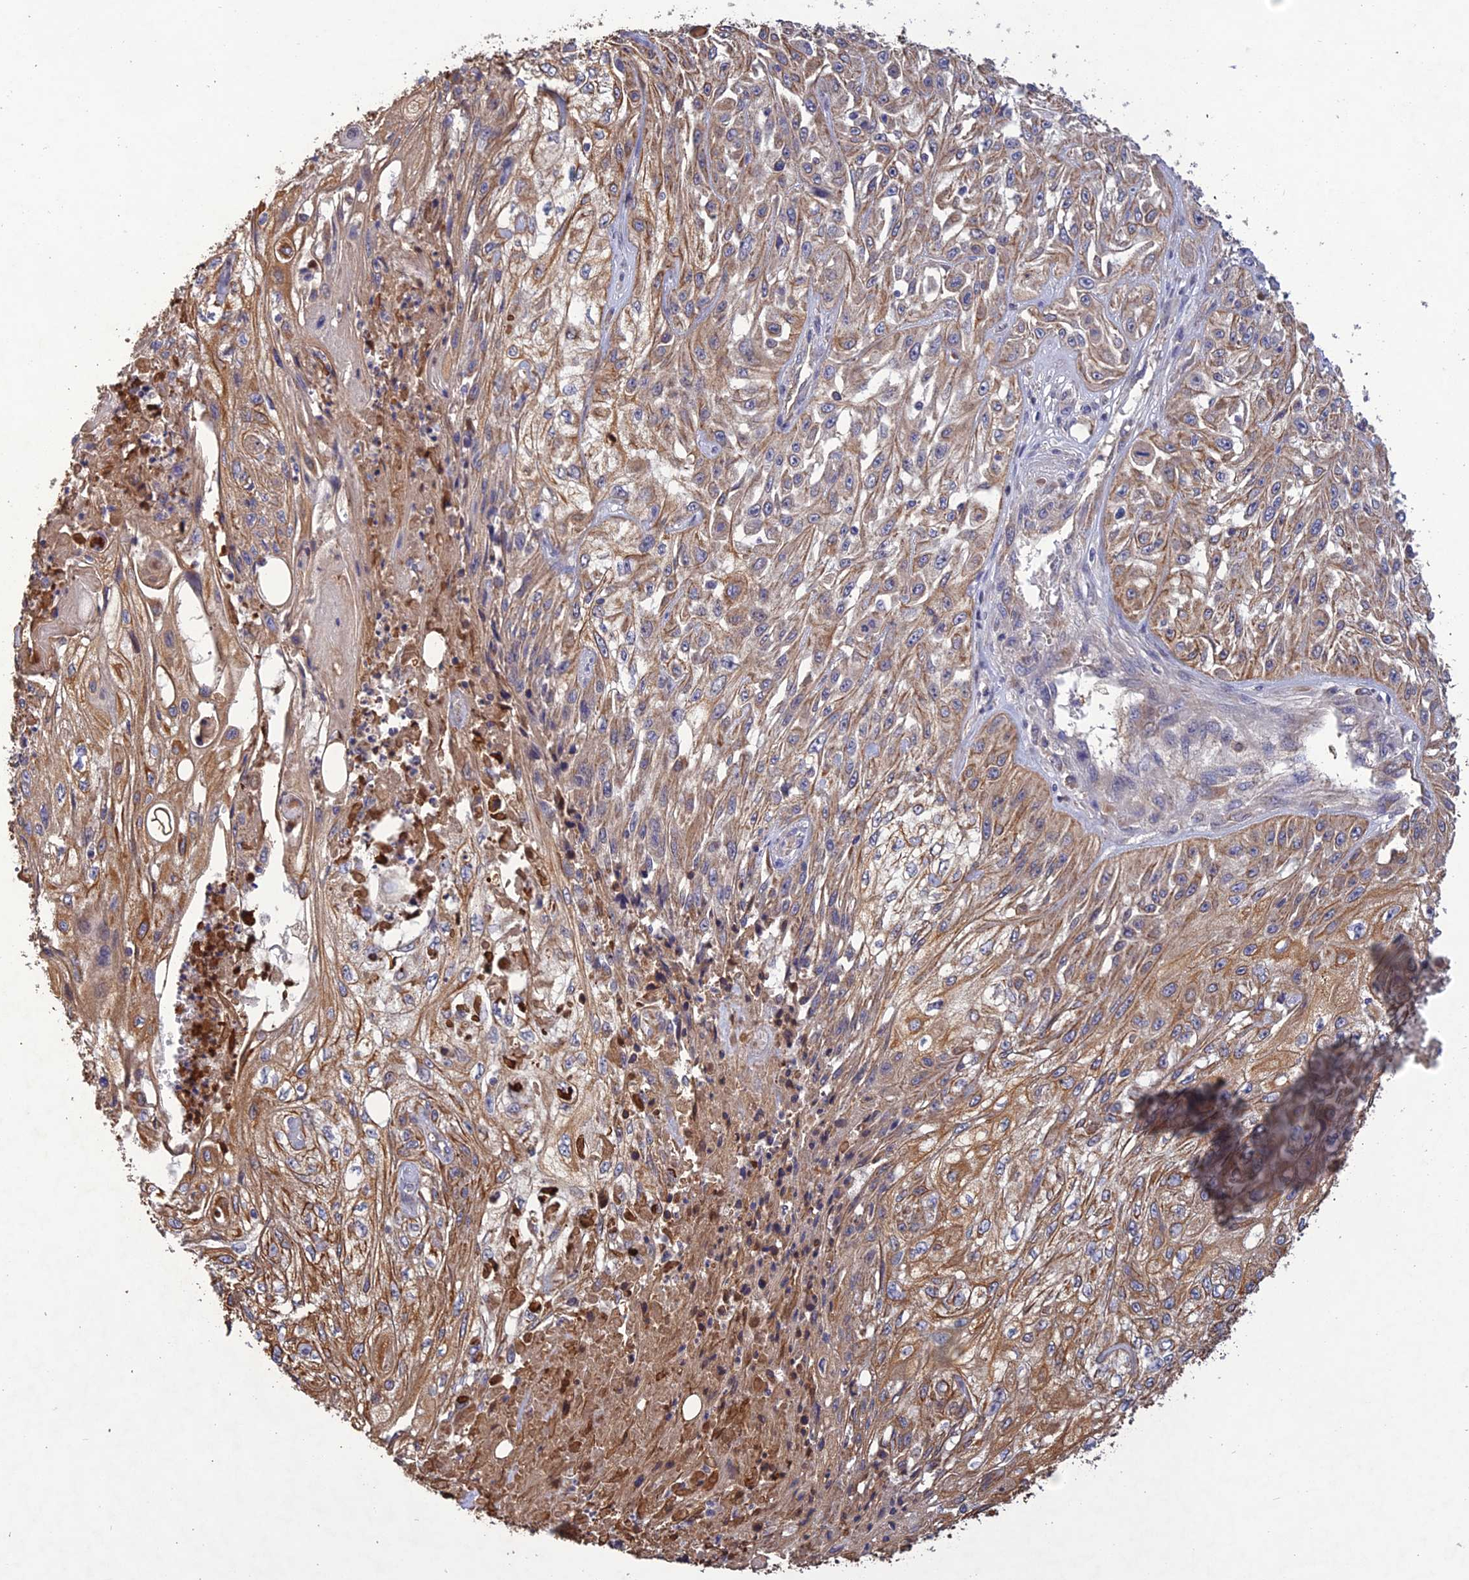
{"staining": {"intensity": "moderate", "quantity": ">75%", "location": "cytoplasmic/membranous"}, "tissue": "skin cancer", "cell_type": "Tumor cells", "image_type": "cancer", "snomed": [{"axis": "morphology", "description": "Squamous cell carcinoma, NOS"}, {"axis": "morphology", "description": "Squamous cell carcinoma, metastatic, NOS"}, {"axis": "topography", "description": "Skin"}, {"axis": "topography", "description": "Lymph node"}], "caption": "Squamous cell carcinoma (skin) stained with immunohistochemistry exhibits moderate cytoplasmic/membranous expression in approximately >75% of tumor cells.", "gene": "SLC39A13", "patient": {"sex": "male", "age": 75}}